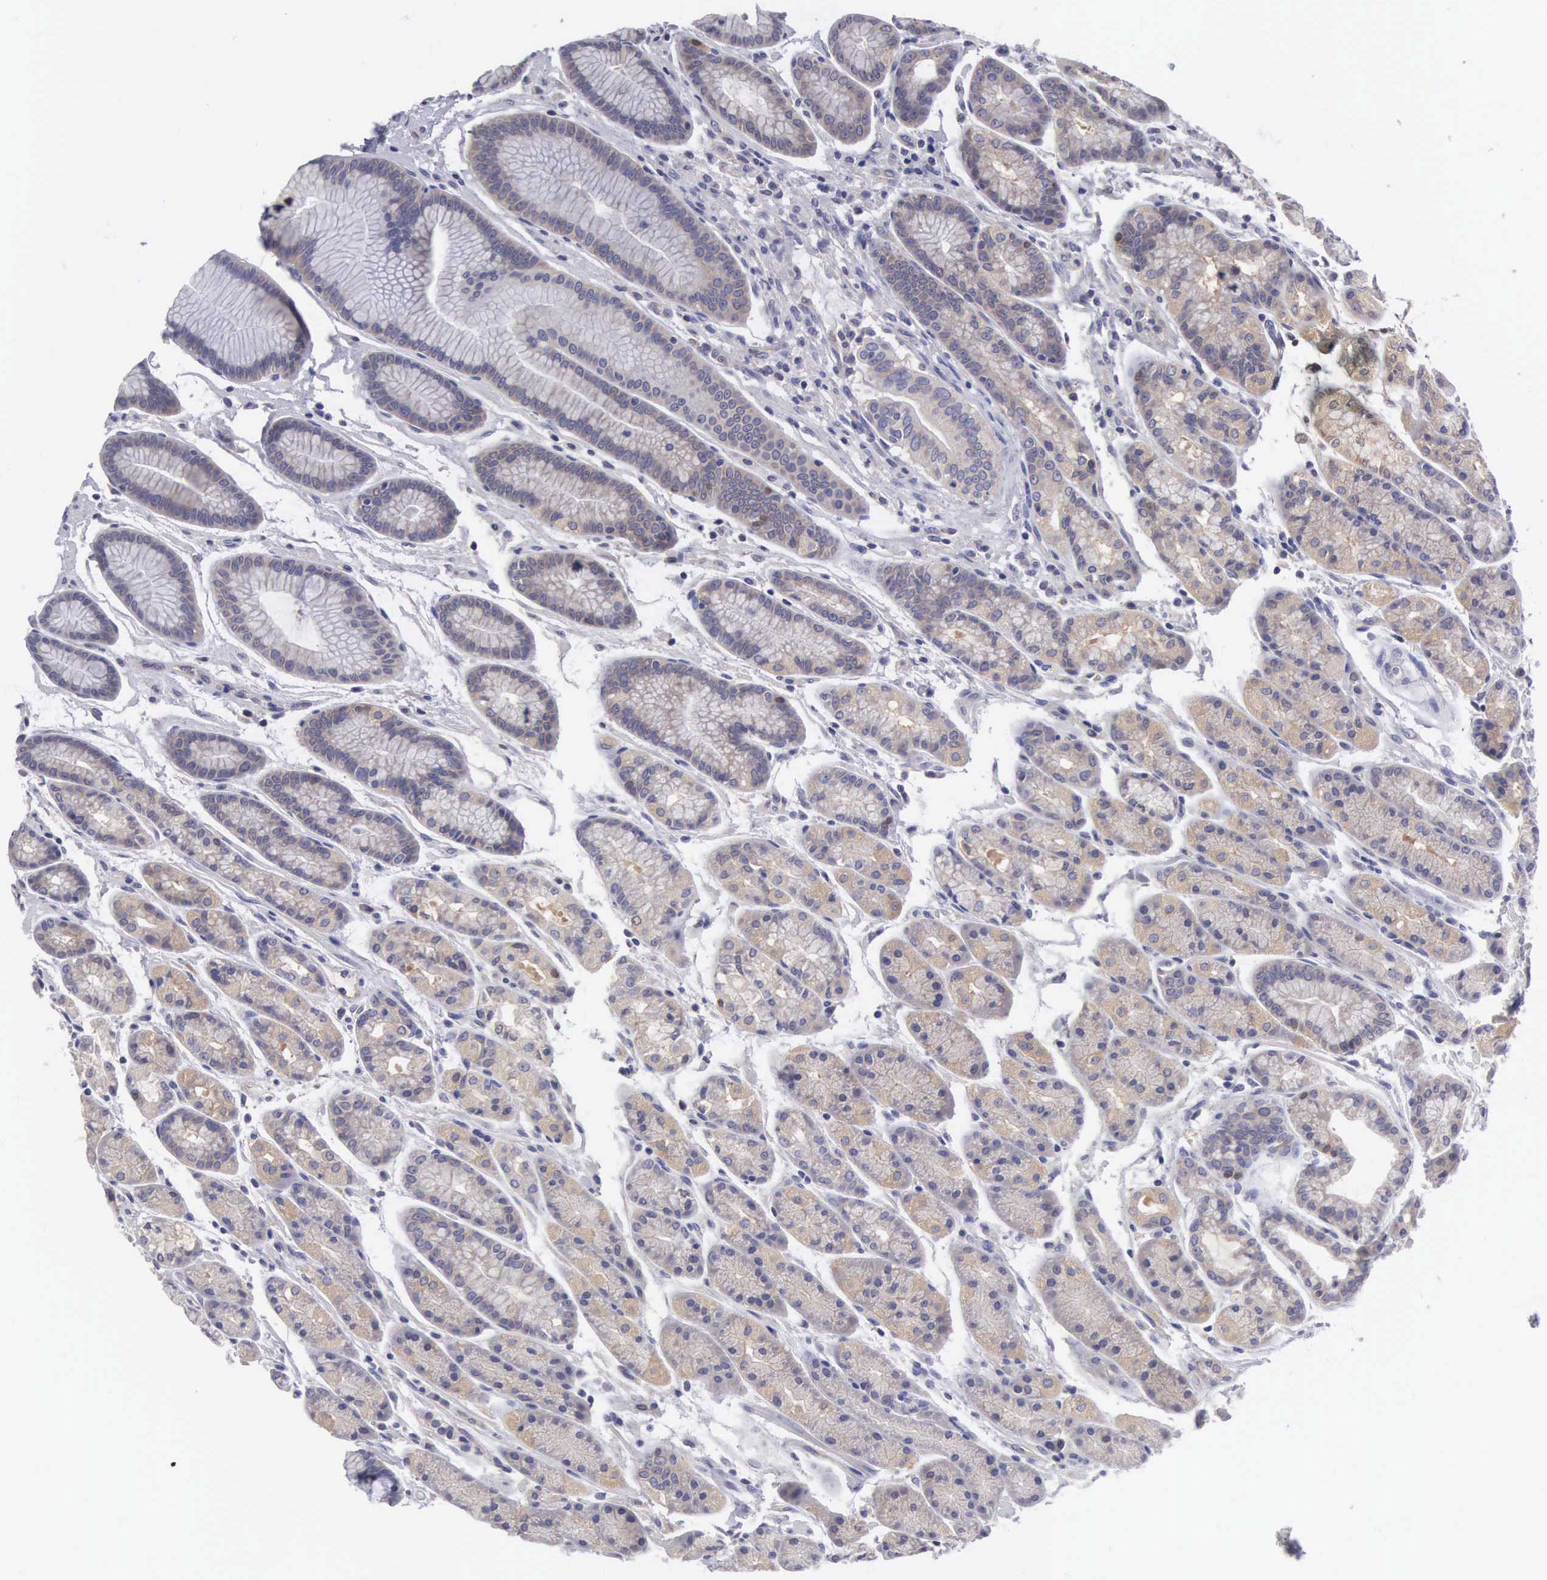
{"staining": {"intensity": "weak", "quantity": "25%-75%", "location": "cytoplasmic/membranous"}, "tissue": "stomach", "cell_type": "Glandular cells", "image_type": "normal", "snomed": [{"axis": "morphology", "description": "Normal tissue, NOS"}, {"axis": "topography", "description": "Stomach, upper"}], "caption": "Protein expression analysis of normal stomach demonstrates weak cytoplasmic/membranous staining in about 25%-75% of glandular cells.", "gene": "SLITRK4", "patient": {"sex": "male", "age": 72}}